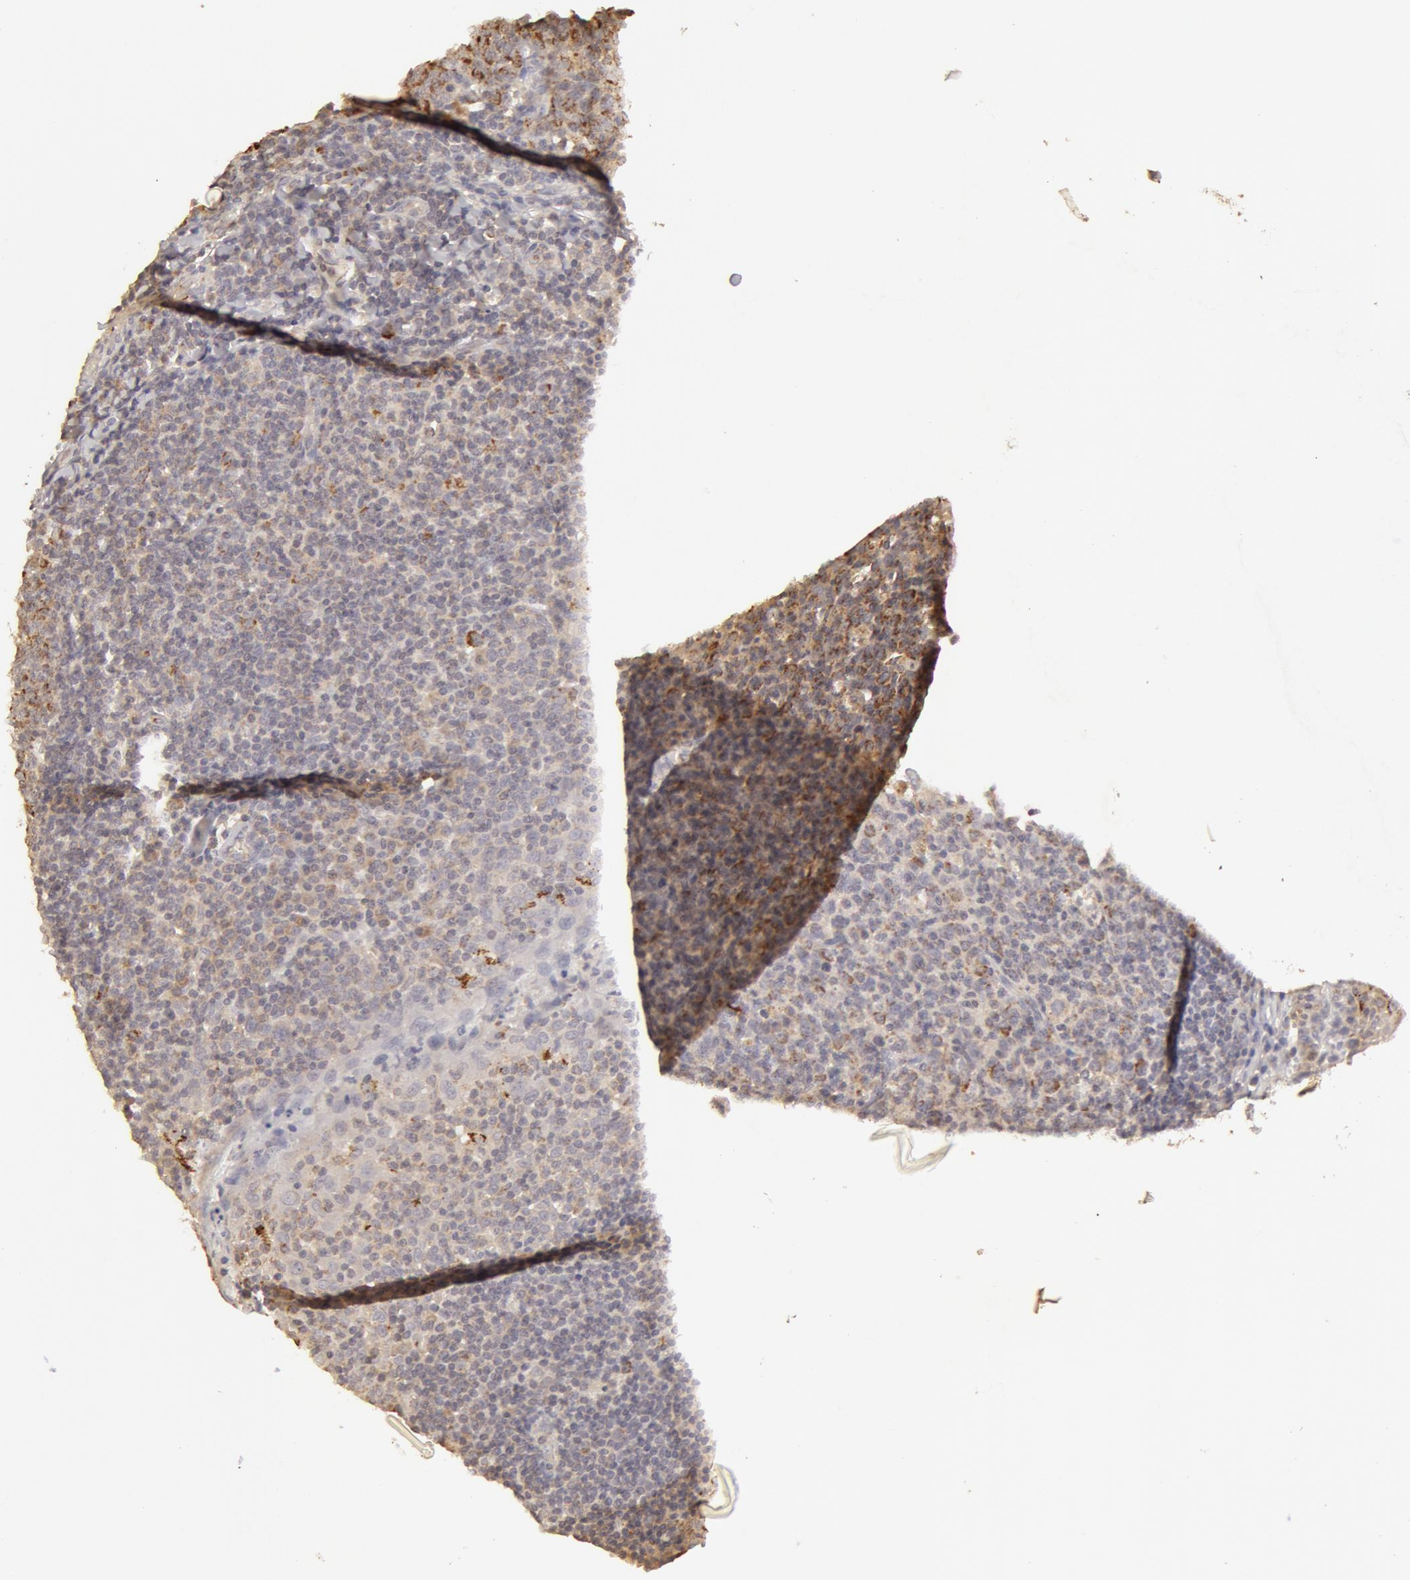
{"staining": {"intensity": "moderate", "quantity": "25%-75%", "location": "cytoplasmic/membranous"}, "tissue": "tonsil", "cell_type": "Germinal center cells", "image_type": "normal", "snomed": [{"axis": "morphology", "description": "Normal tissue, NOS"}, {"axis": "topography", "description": "Tonsil"}], "caption": "Immunohistochemical staining of normal tonsil displays 25%-75% levels of moderate cytoplasmic/membranous protein staining in approximately 25%-75% of germinal center cells. (Brightfield microscopy of DAB IHC at high magnification).", "gene": "ADPRH", "patient": {"sex": "male", "age": 6}}